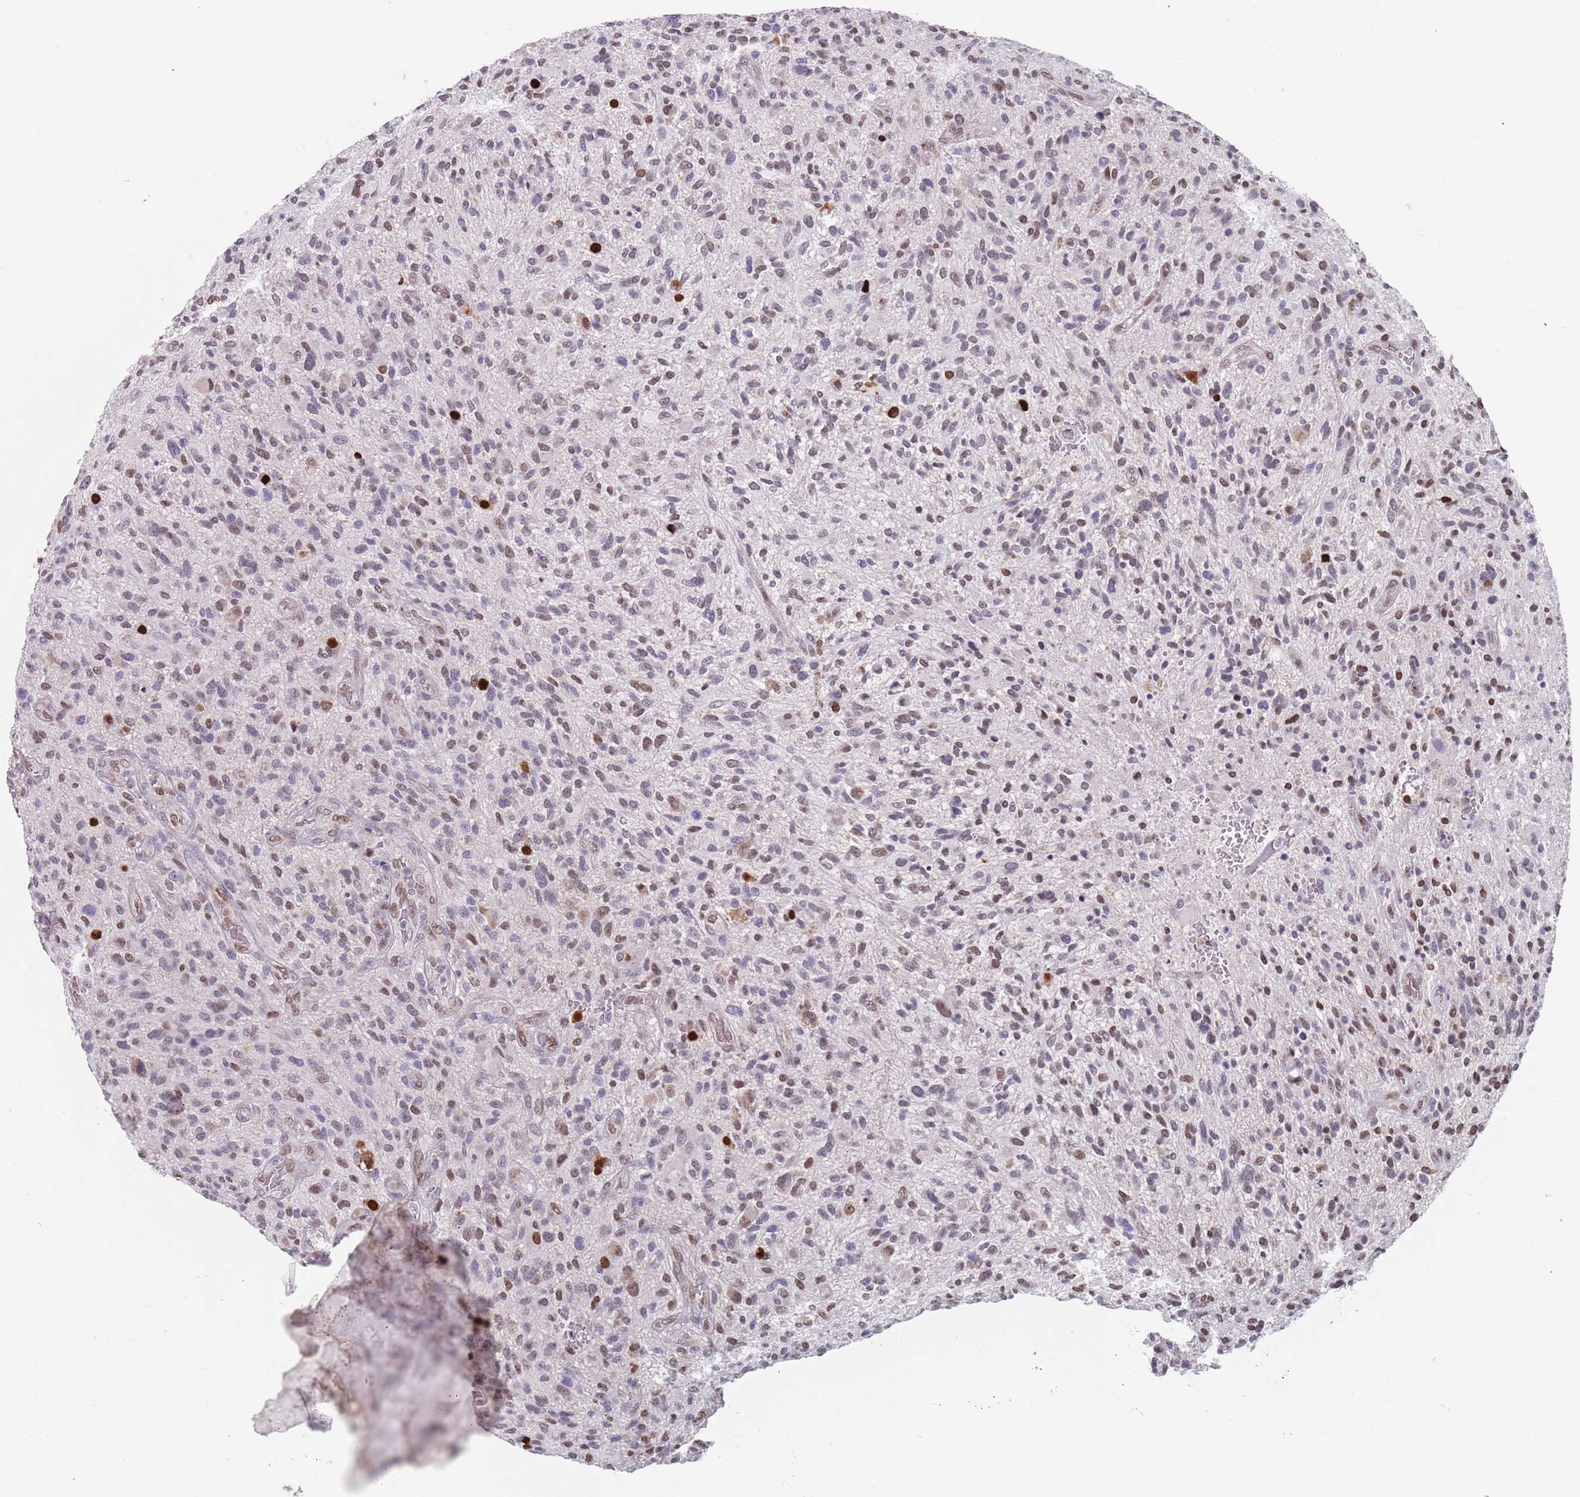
{"staining": {"intensity": "weak", "quantity": "25%-75%", "location": "nuclear"}, "tissue": "glioma", "cell_type": "Tumor cells", "image_type": "cancer", "snomed": [{"axis": "morphology", "description": "Glioma, malignant, High grade"}, {"axis": "topography", "description": "Brain"}], "caption": "Tumor cells exhibit weak nuclear staining in approximately 25%-75% of cells in malignant high-grade glioma.", "gene": "MFSD12", "patient": {"sex": "male", "age": 47}}